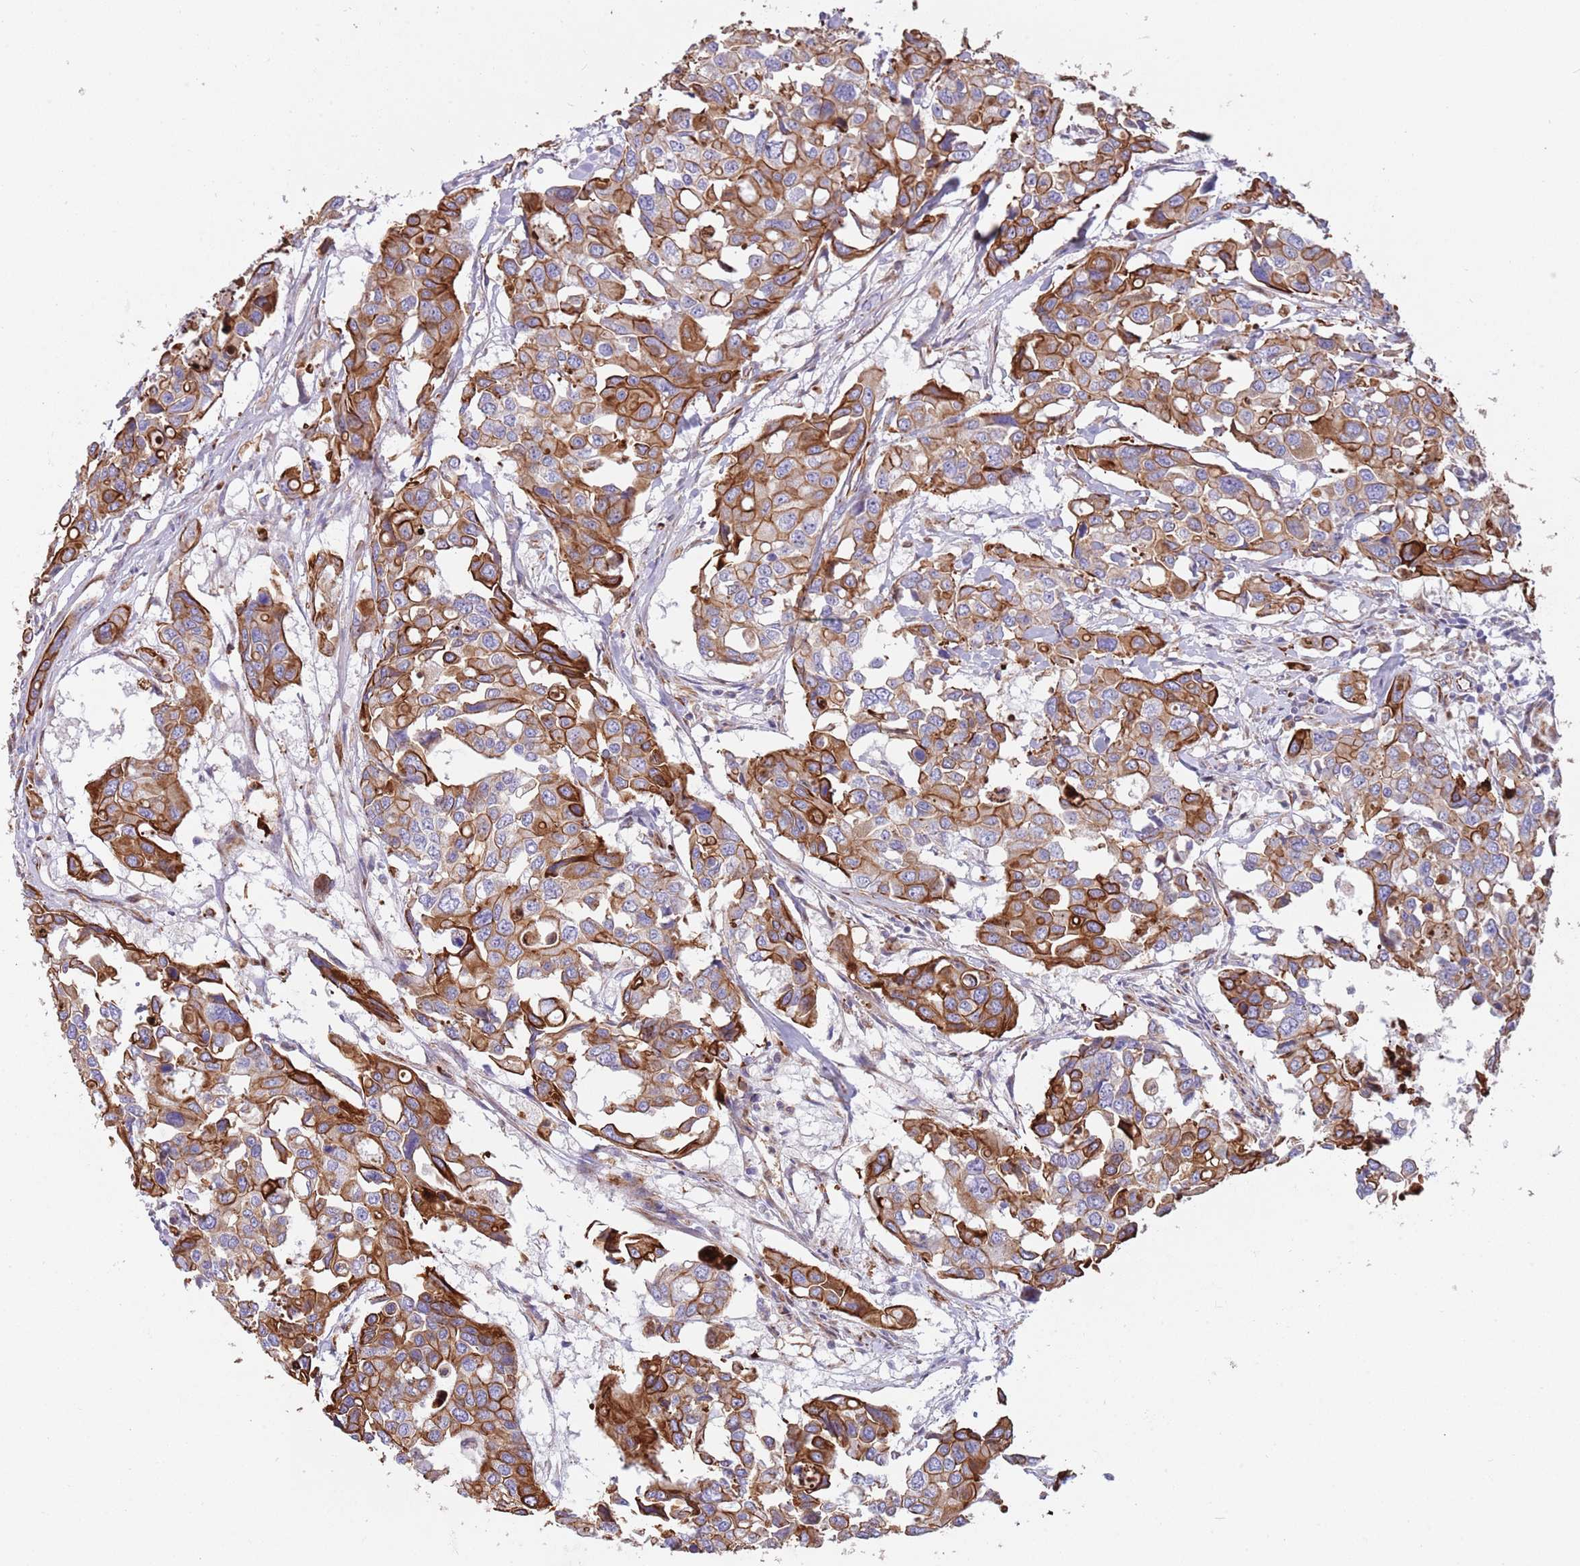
{"staining": {"intensity": "moderate", "quantity": ">75%", "location": "cytoplasmic/membranous"}, "tissue": "colorectal cancer", "cell_type": "Tumor cells", "image_type": "cancer", "snomed": [{"axis": "morphology", "description": "Adenocarcinoma, NOS"}, {"axis": "topography", "description": "Colon"}], "caption": "Colorectal adenocarcinoma stained with DAB (3,3'-diaminobenzidine) IHC shows medium levels of moderate cytoplasmic/membranous positivity in approximately >75% of tumor cells. (brown staining indicates protein expression, while blue staining denotes nuclei).", "gene": "MOGAT1", "patient": {"sex": "male", "age": 77}}